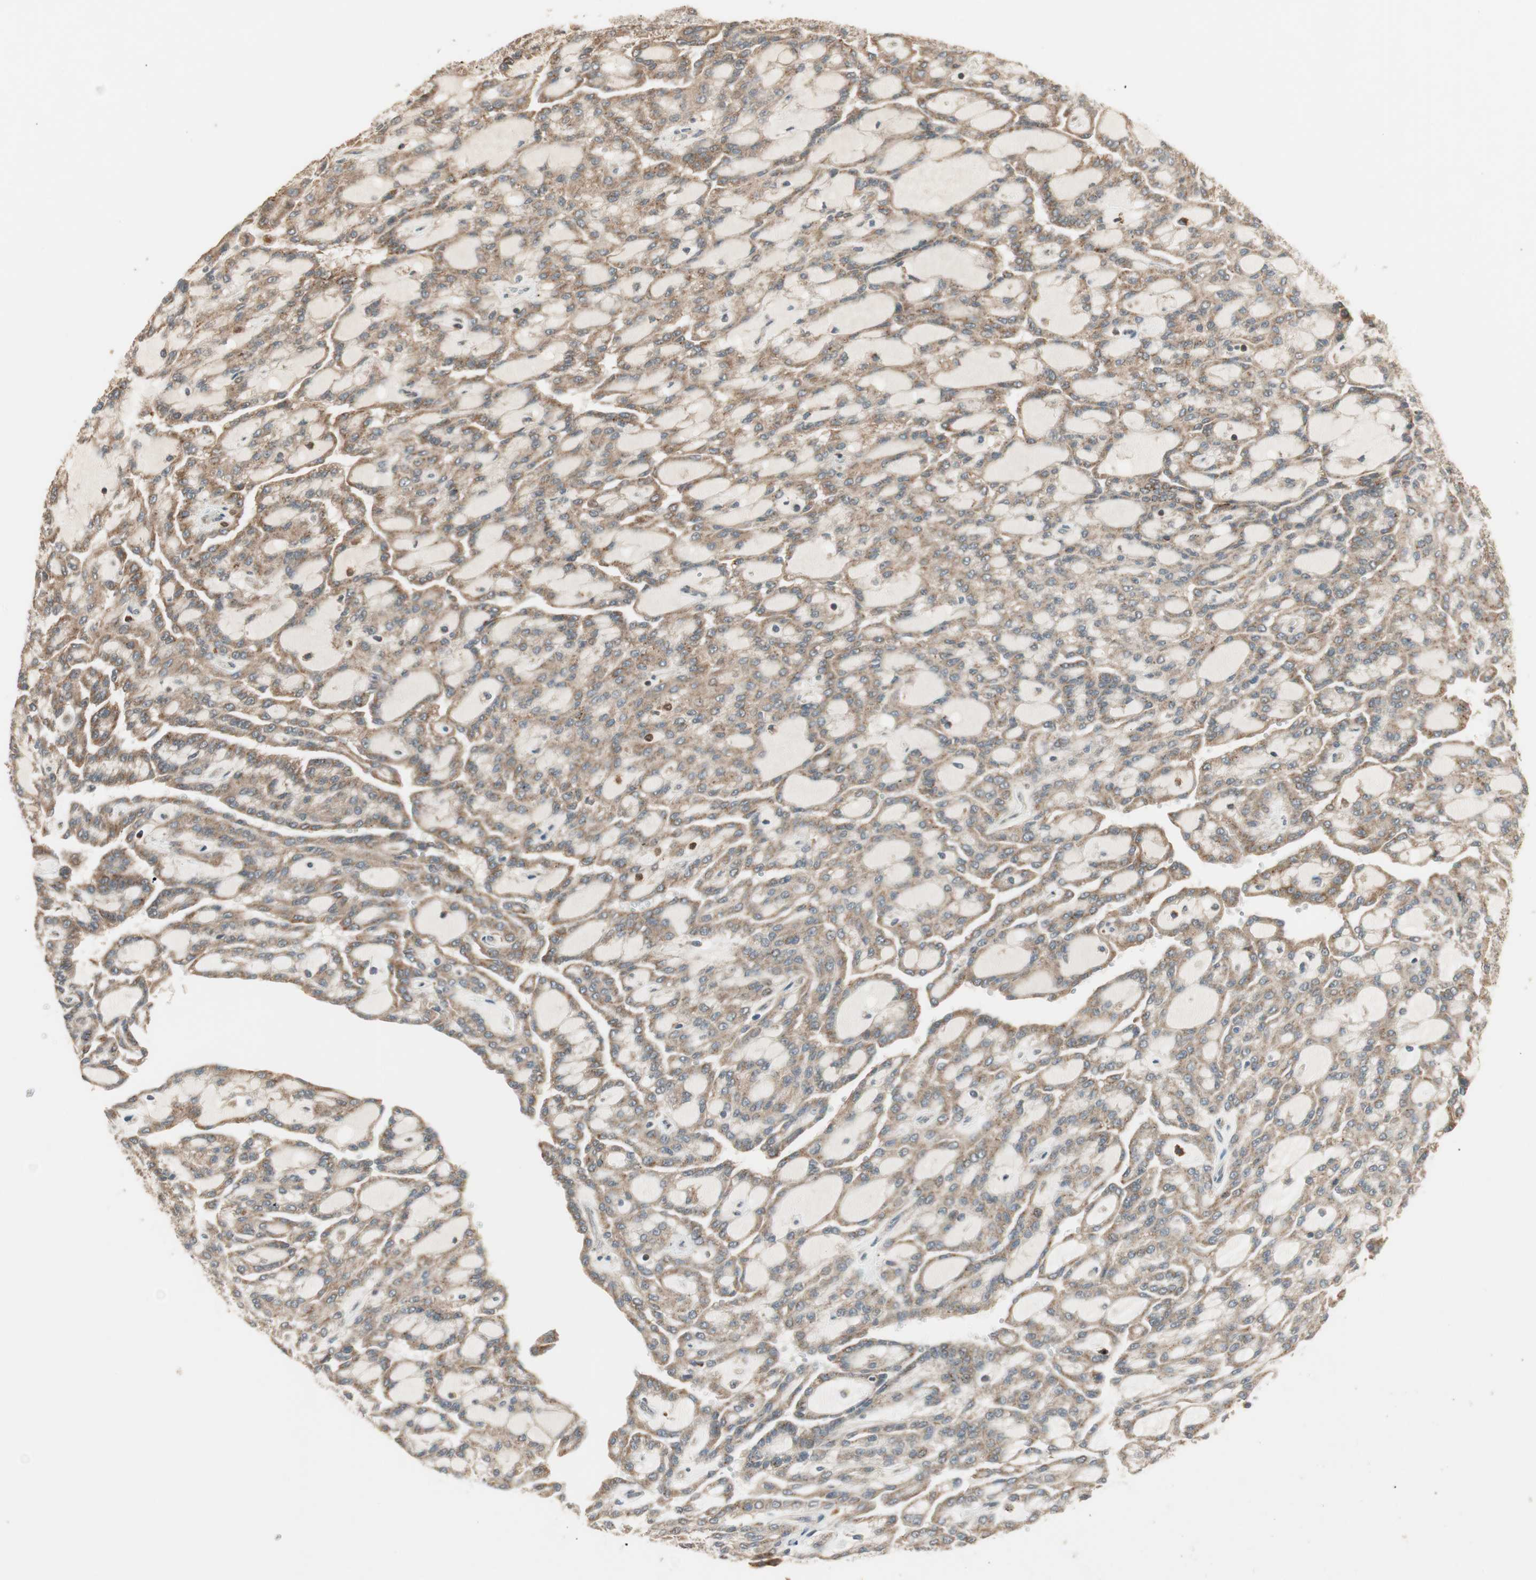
{"staining": {"intensity": "moderate", "quantity": ">75%", "location": "cytoplasmic/membranous"}, "tissue": "renal cancer", "cell_type": "Tumor cells", "image_type": "cancer", "snomed": [{"axis": "morphology", "description": "Adenocarcinoma, NOS"}, {"axis": "topography", "description": "Kidney"}], "caption": "IHC (DAB (3,3'-diaminobenzidine)) staining of human renal cancer (adenocarcinoma) shows moderate cytoplasmic/membranous protein positivity in approximately >75% of tumor cells.", "gene": "CNOT4", "patient": {"sex": "male", "age": 63}}